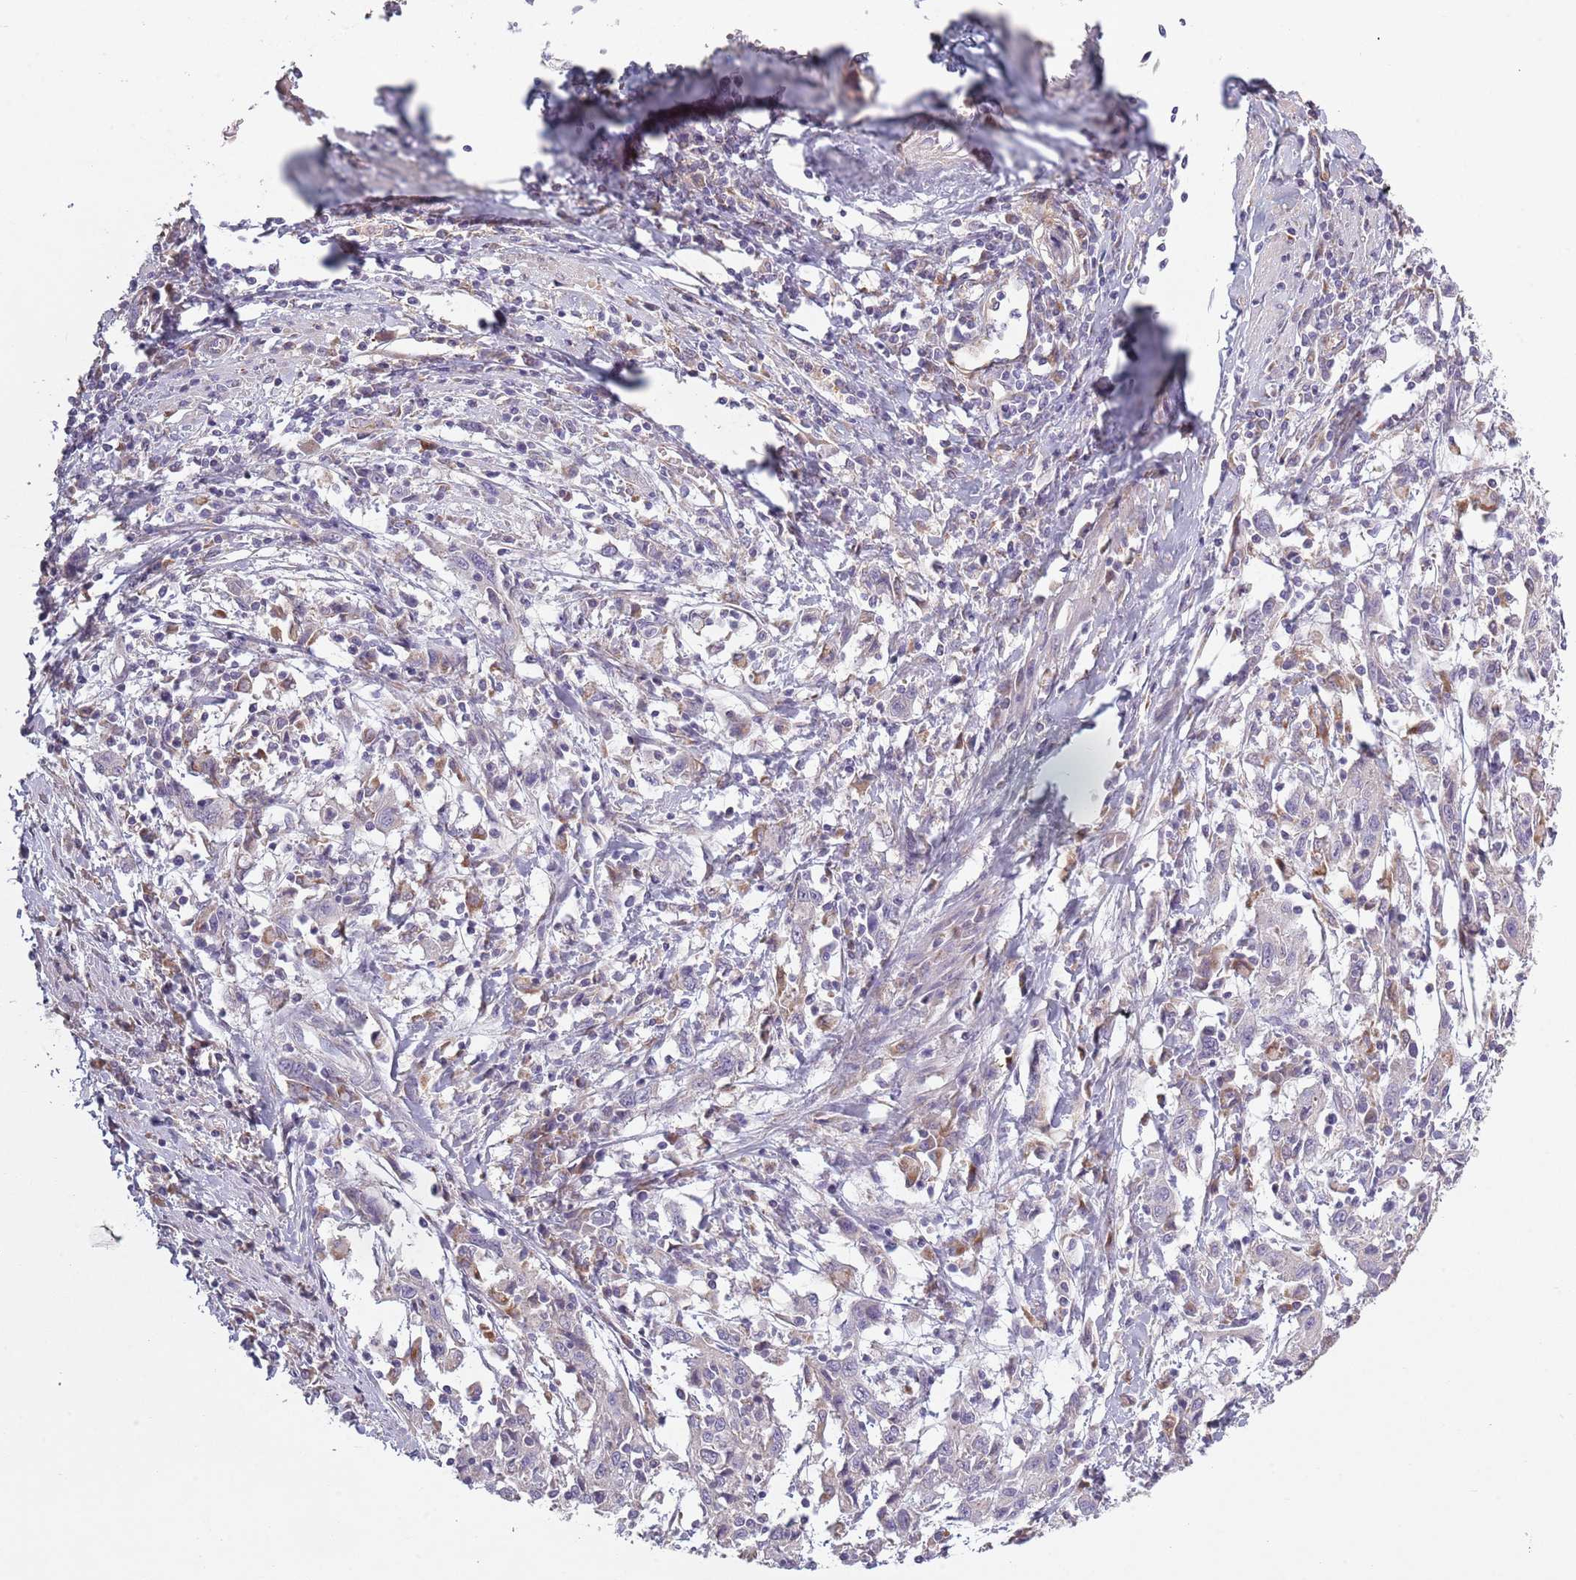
{"staining": {"intensity": "negative", "quantity": "none", "location": "none"}, "tissue": "cervical cancer", "cell_type": "Tumor cells", "image_type": "cancer", "snomed": [{"axis": "morphology", "description": "Squamous cell carcinoma, NOS"}, {"axis": "topography", "description": "Cervix"}], "caption": "Human cervical cancer stained for a protein using immunohistochemistry displays no positivity in tumor cells.", "gene": "COQ5", "patient": {"sex": "female", "age": 46}}